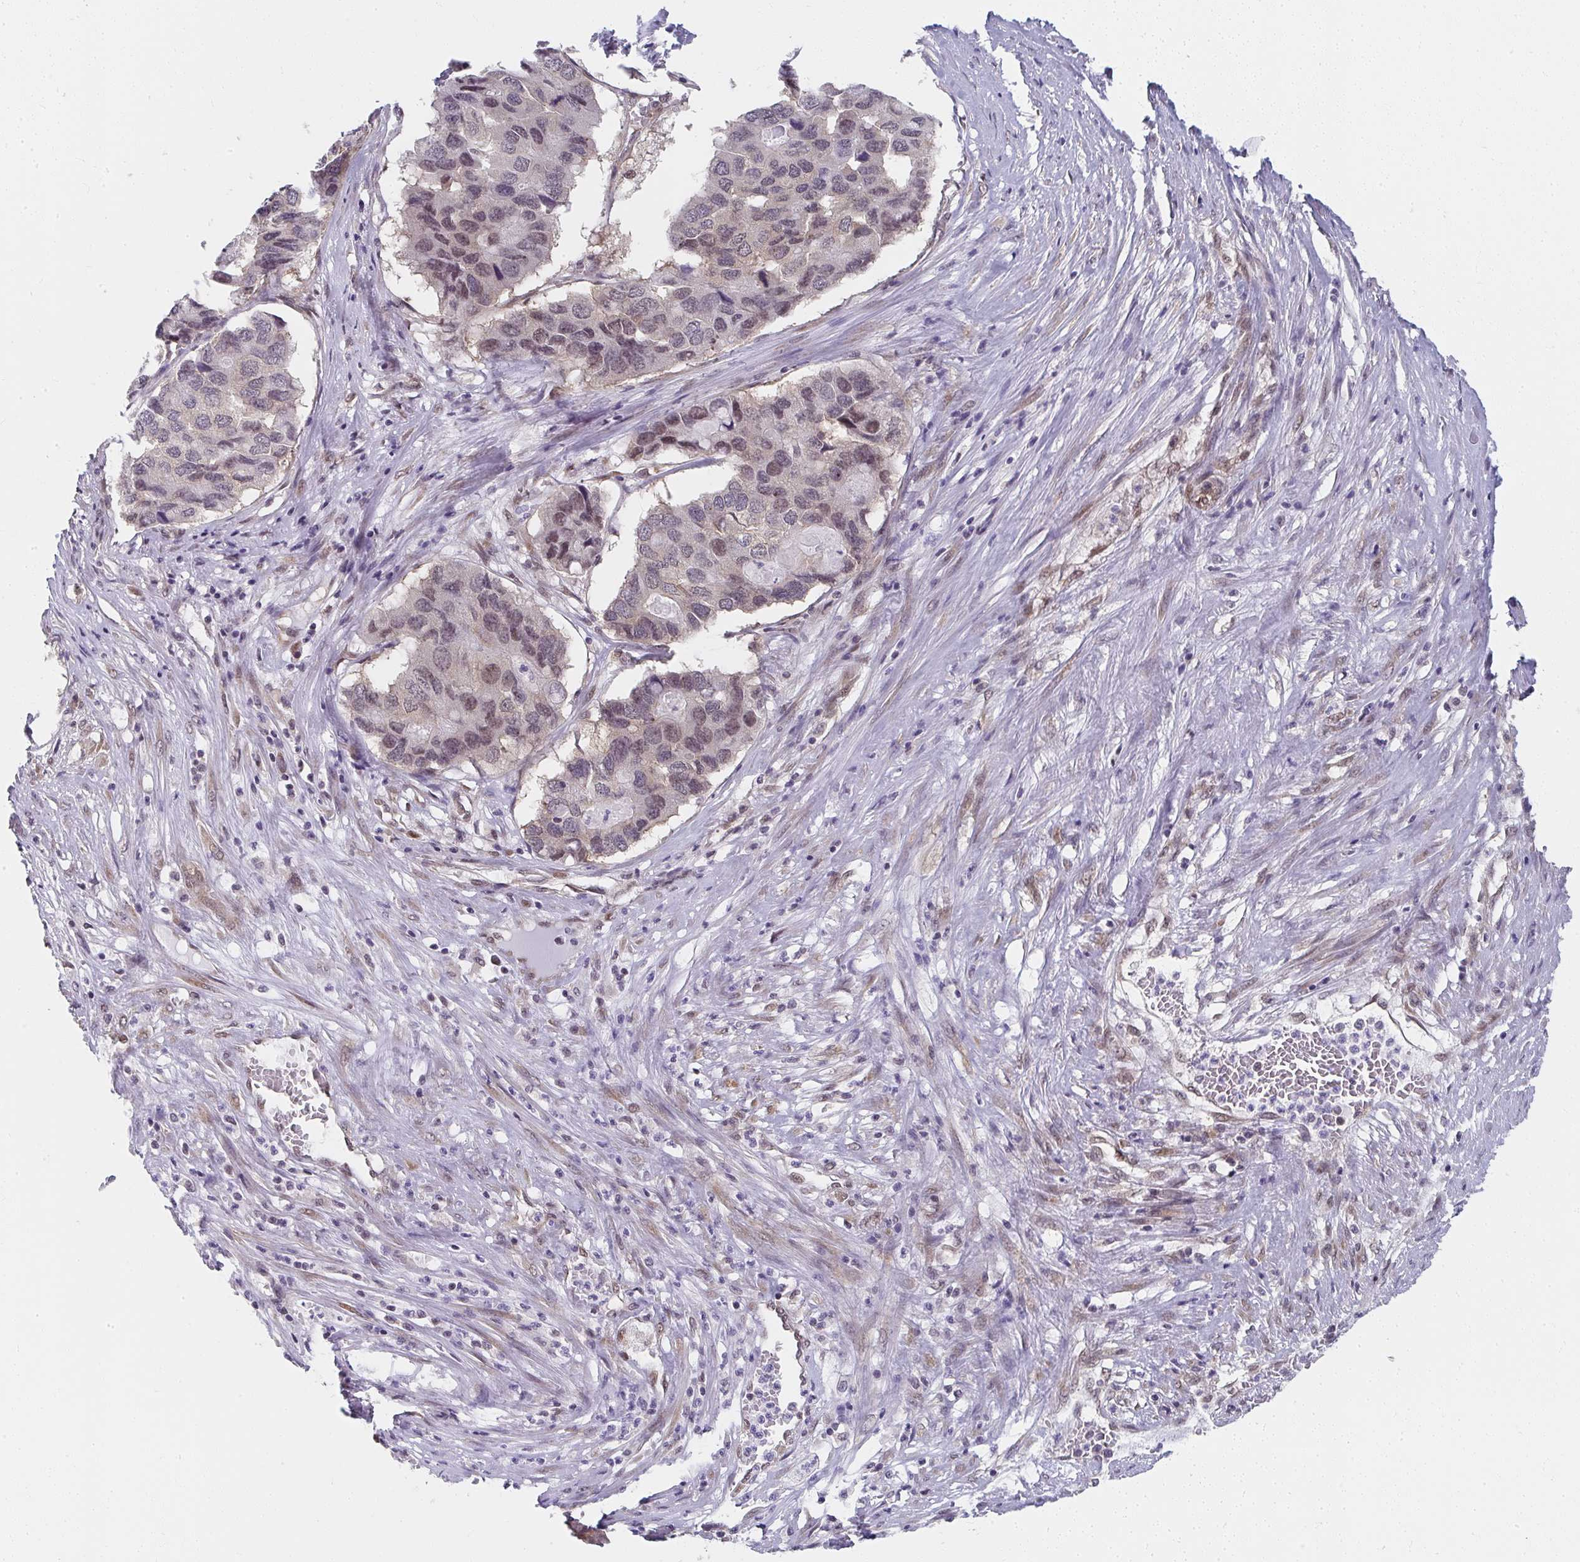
{"staining": {"intensity": "weak", "quantity": "<25%", "location": "nuclear"}, "tissue": "pancreatic cancer", "cell_type": "Tumor cells", "image_type": "cancer", "snomed": [{"axis": "morphology", "description": "Adenocarcinoma, NOS"}, {"axis": "topography", "description": "Pancreas"}], "caption": "Immunohistochemistry photomicrograph of pancreatic cancer (adenocarcinoma) stained for a protein (brown), which displays no staining in tumor cells.", "gene": "SYNCRIP", "patient": {"sex": "male", "age": 50}}